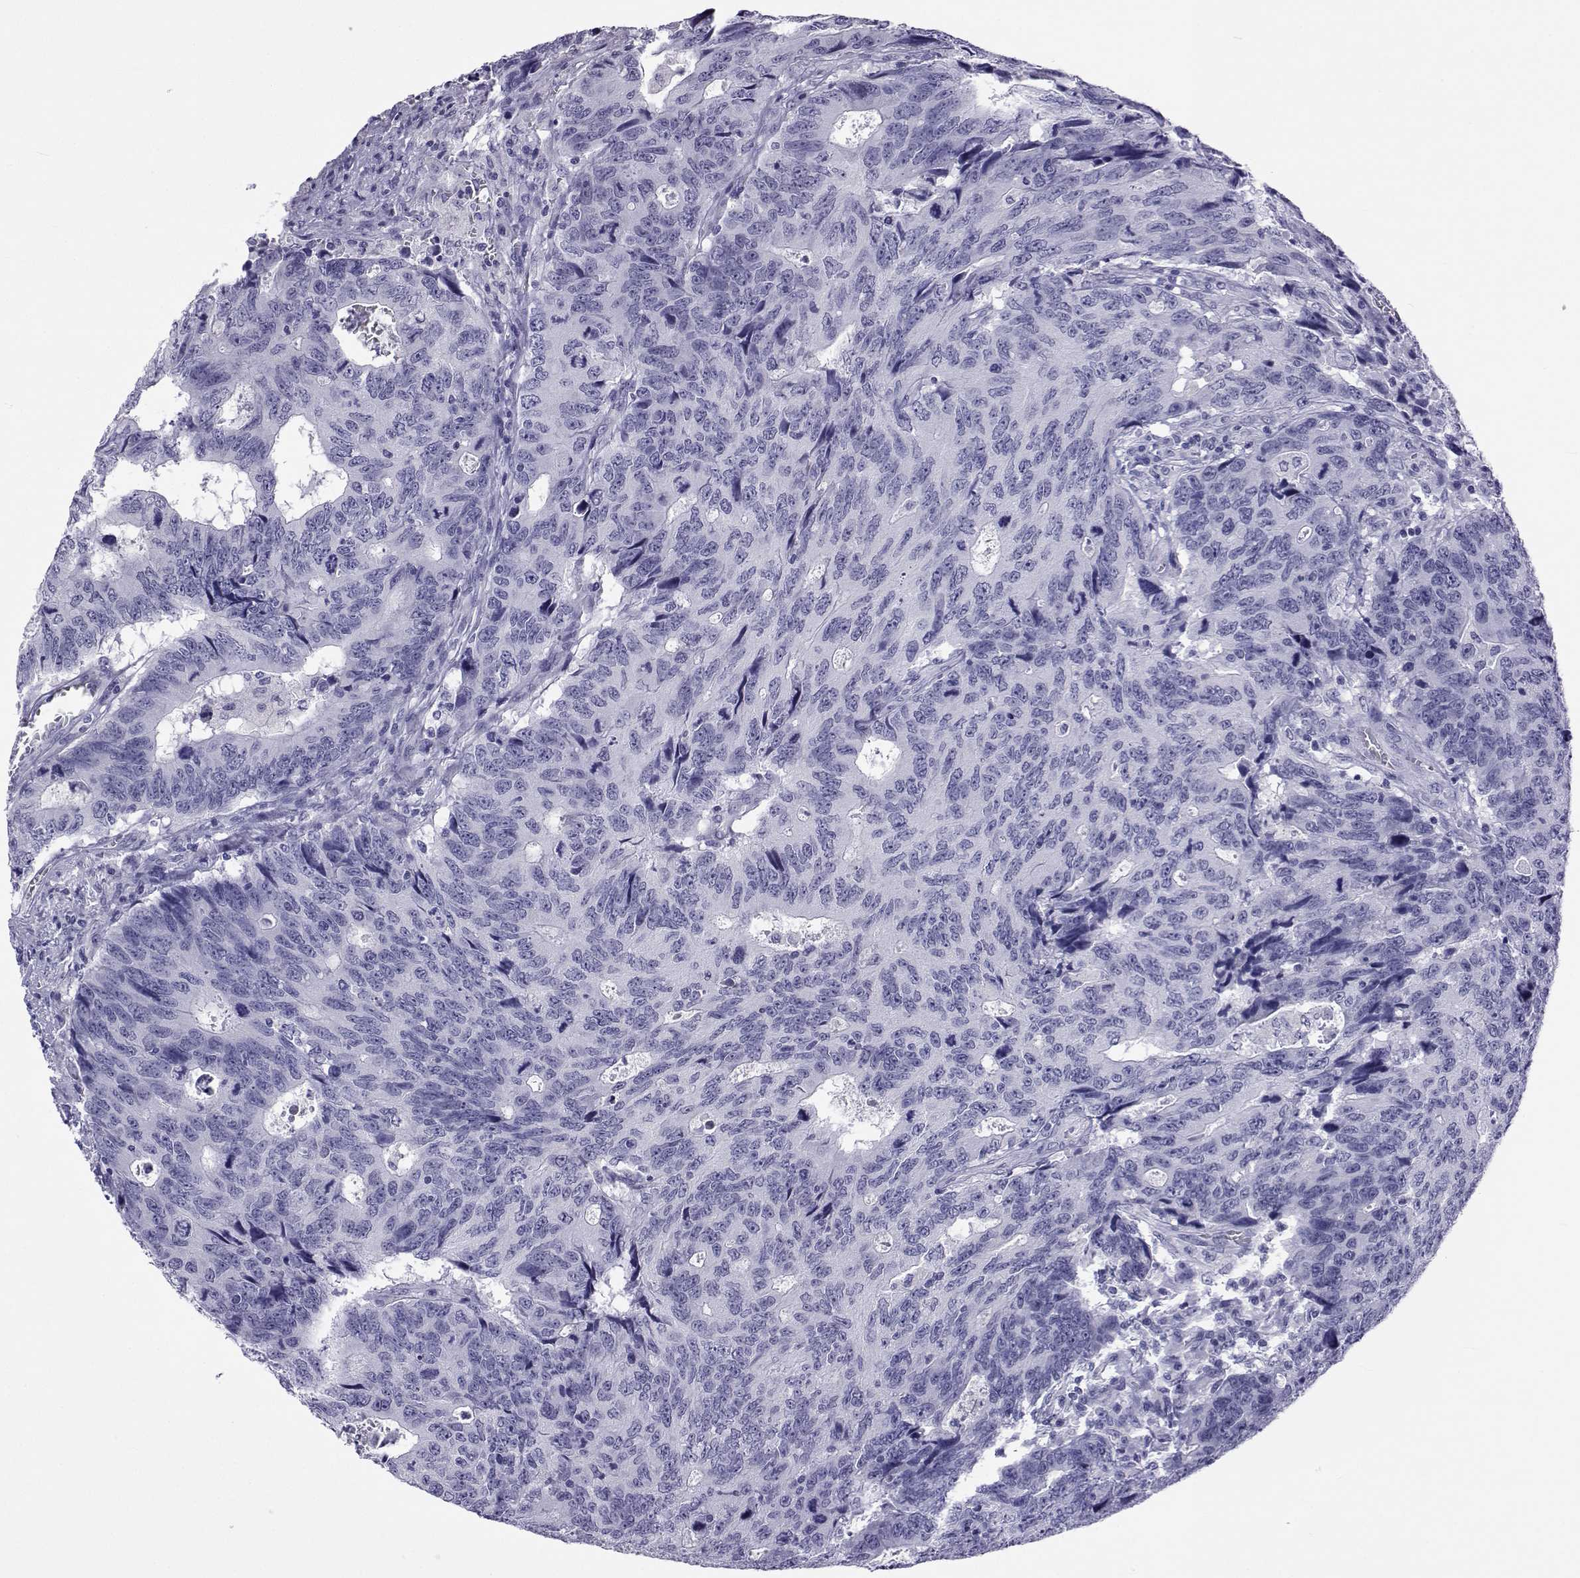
{"staining": {"intensity": "negative", "quantity": "none", "location": "none"}, "tissue": "colorectal cancer", "cell_type": "Tumor cells", "image_type": "cancer", "snomed": [{"axis": "morphology", "description": "Adenocarcinoma, NOS"}, {"axis": "topography", "description": "Colon"}], "caption": "An immunohistochemistry image of adenocarcinoma (colorectal) is shown. There is no staining in tumor cells of adenocarcinoma (colorectal). (Immunohistochemistry, brightfield microscopy, high magnification).", "gene": "ACTL7A", "patient": {"sex": "female", "age": 77}}